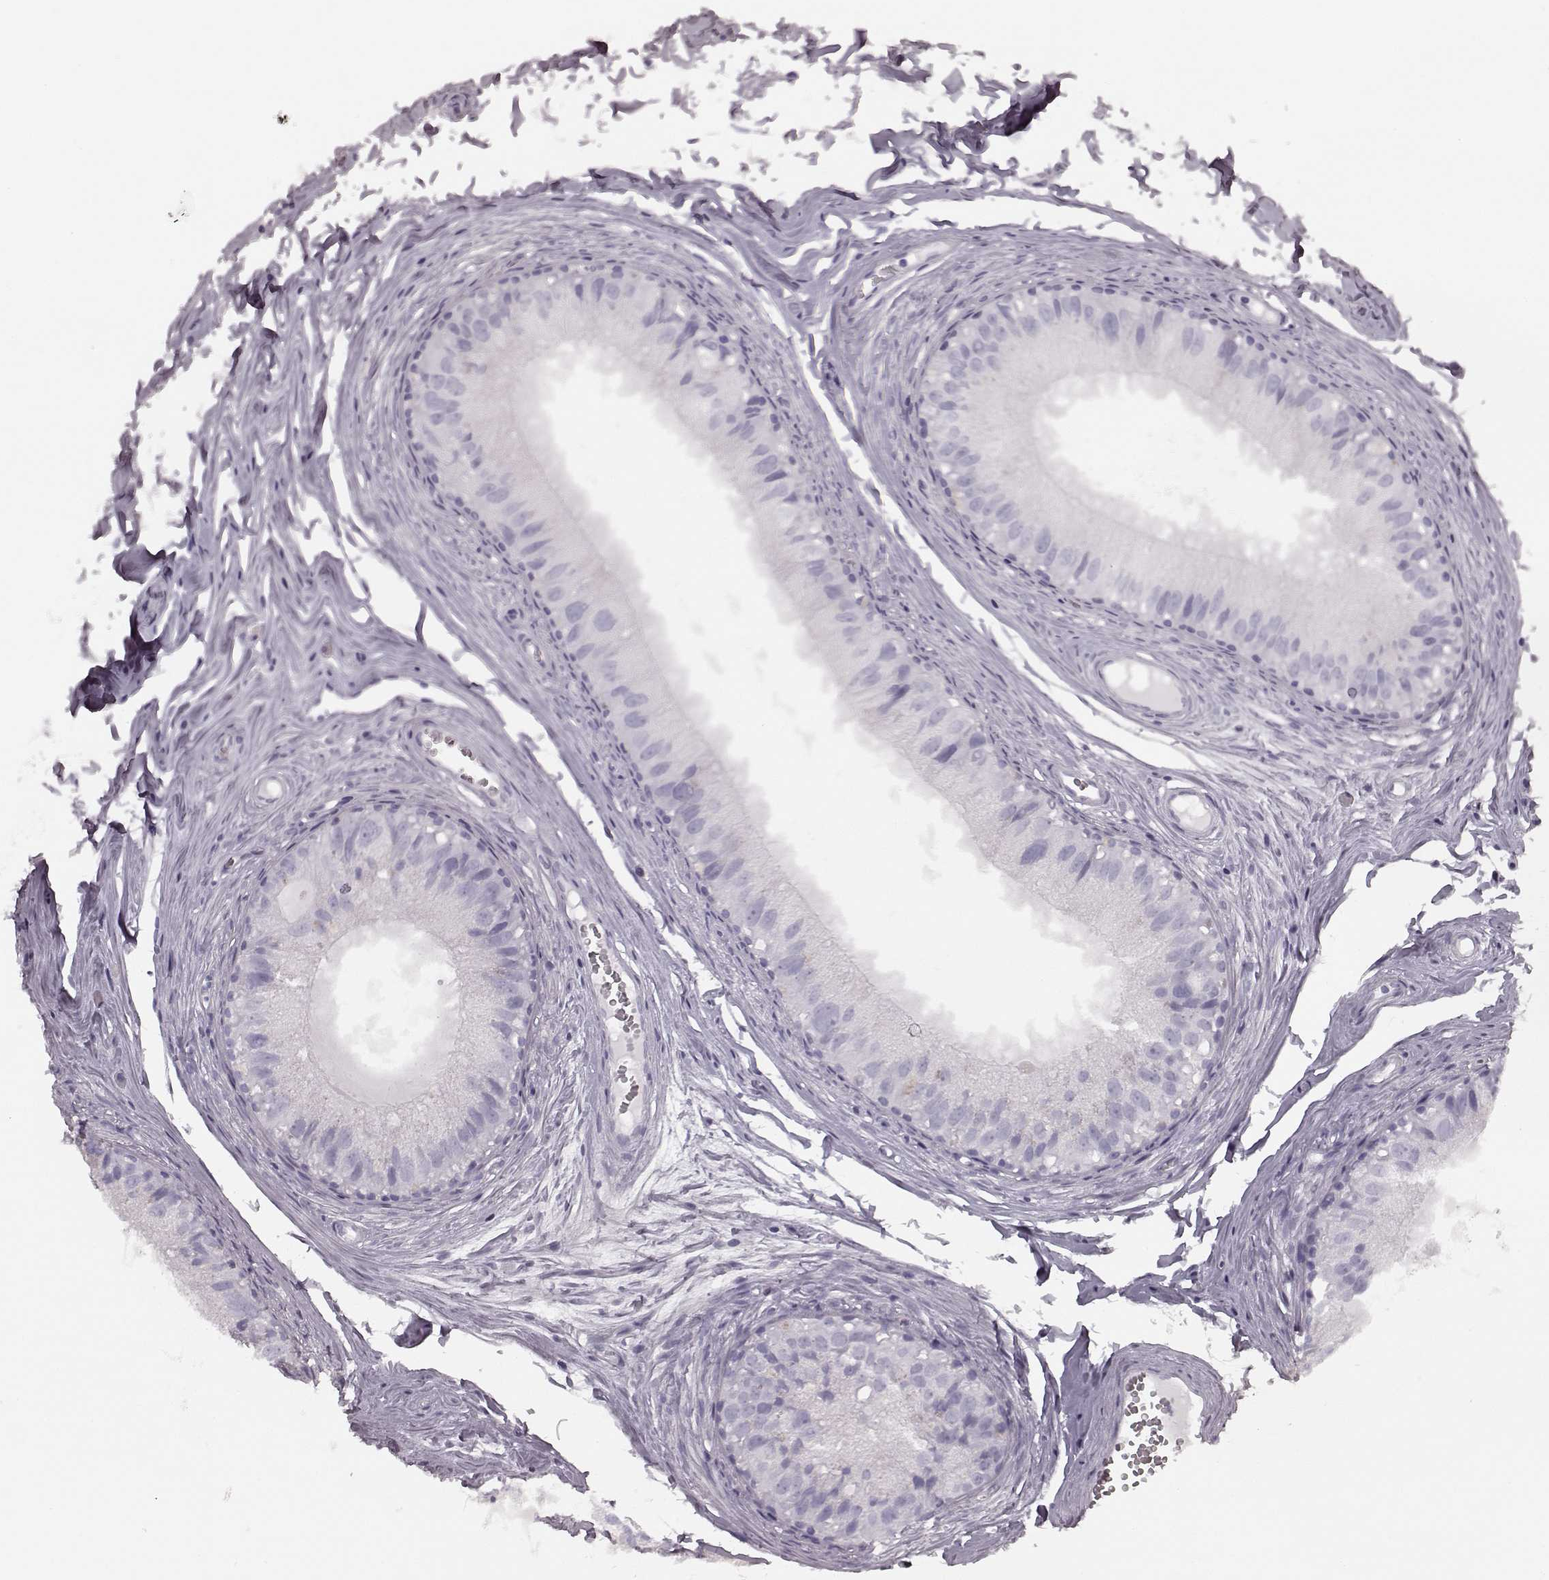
{"staining": {"intensity": "negative", "quantity": "none", "location": "none"}, "tissue": "epididymis", "cell_type": "Glandular cells", "image_type": "normal", "snomed": [{"axis": "morphology", "description": "Normal tissue, NOS"}, {"axis": "topography", "description": "Epididymis"}], "caption": "Protein analysis of unremarkable epididymis reveals no significant staining in glandular cells.", "gene": "TMPRSS15", "patient": {"sex": "male", "age": 45}}